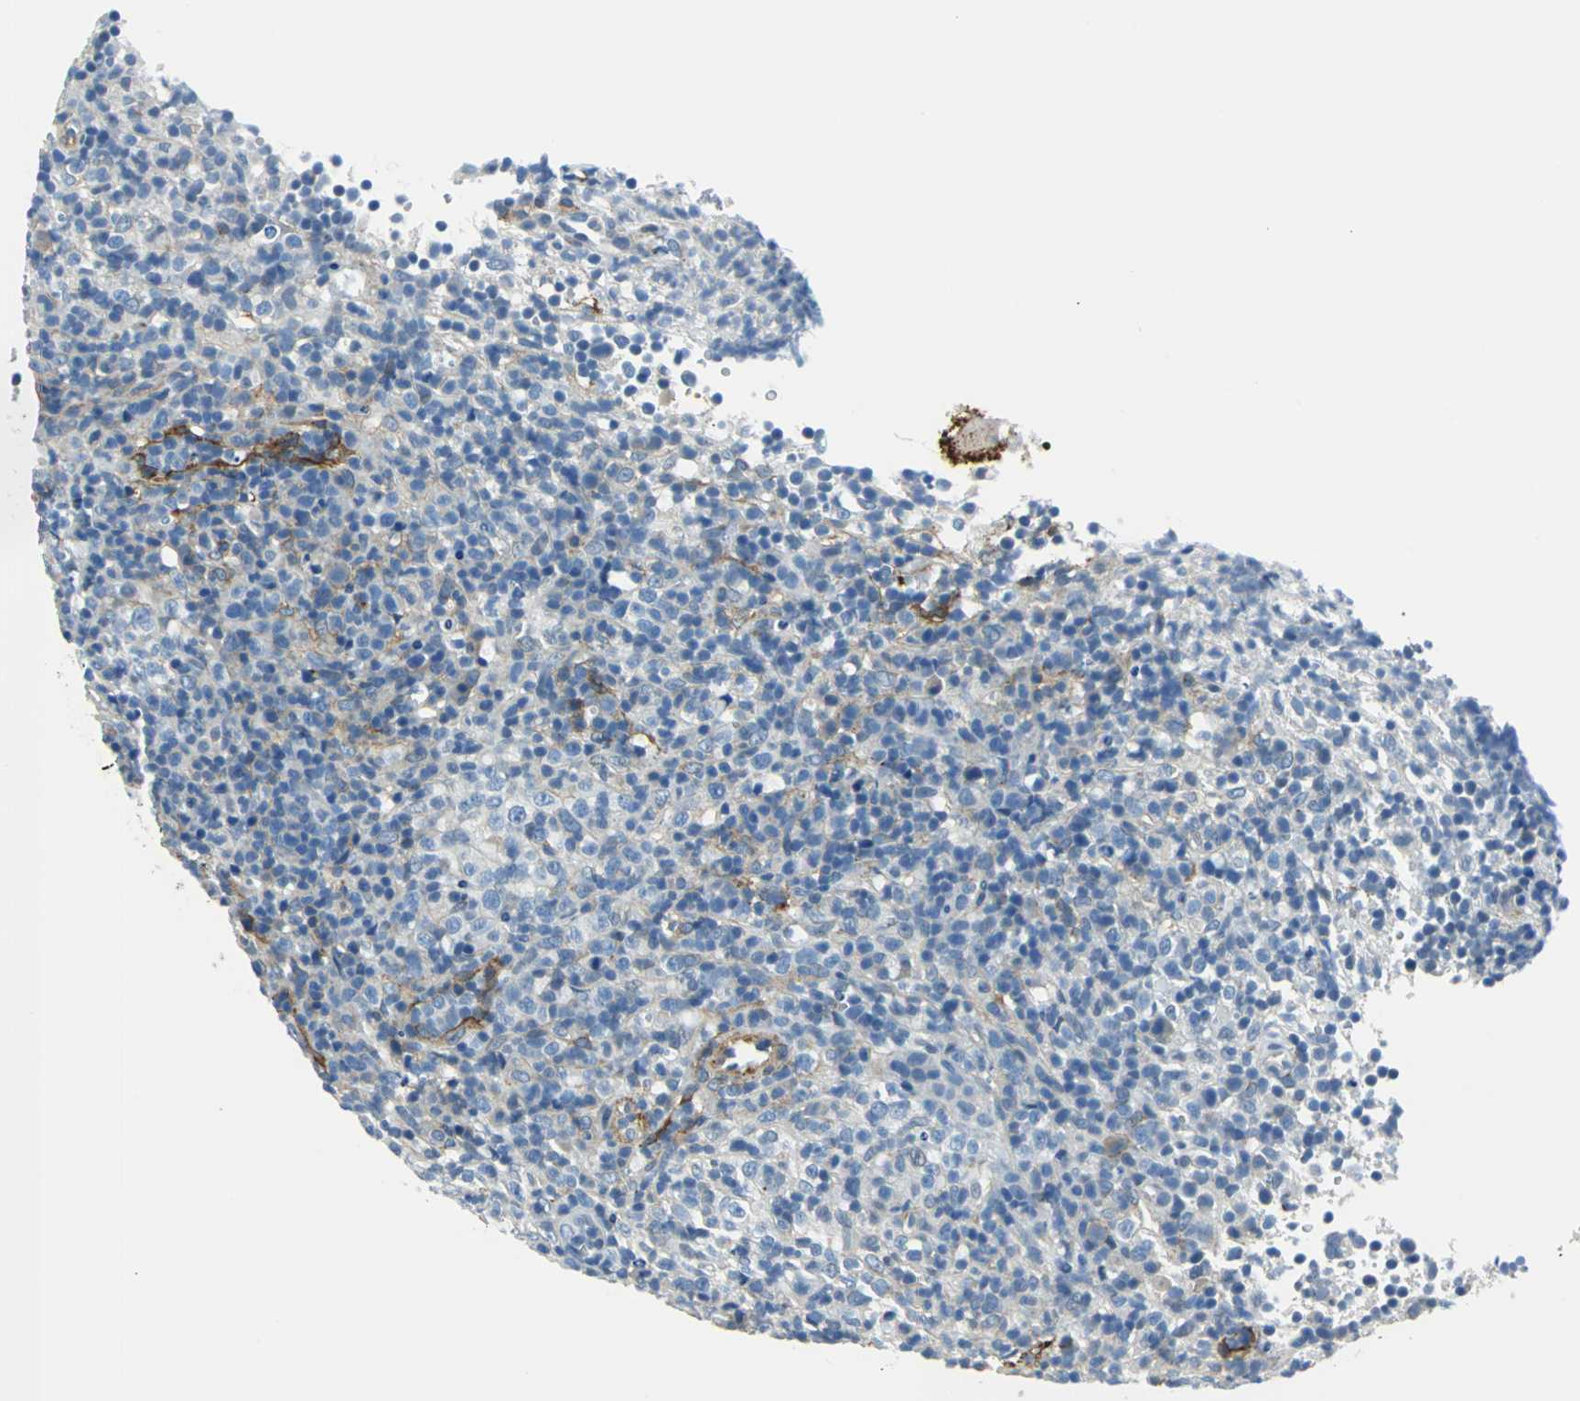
{"staining": {"intensity": "negative", "quantity": "none", "location": "none"}, "tissue": "lymphoma", "cell_type": "Tumor cells", "image_type": "cancer", "snomed": [{"axis": "morphology", "description": "Malignant lymphoma, non-Hodgkin's type, High grade"}, {"axis": "topography", "description": "Lymph node"}], "caption": "Immunohistochemistry (IHC) micrograph of human high-grade malignant lymphoma, non-Hodgkin's type stained for a protein (brown), which shows no expression in tumor cells. Brightfield microscopy of IHC stained with DAB (brown) and hematoxylin (blue), captured at high magnification.", "gene": "AKAP12", "patient": {"sex": "female", "age": 76}}